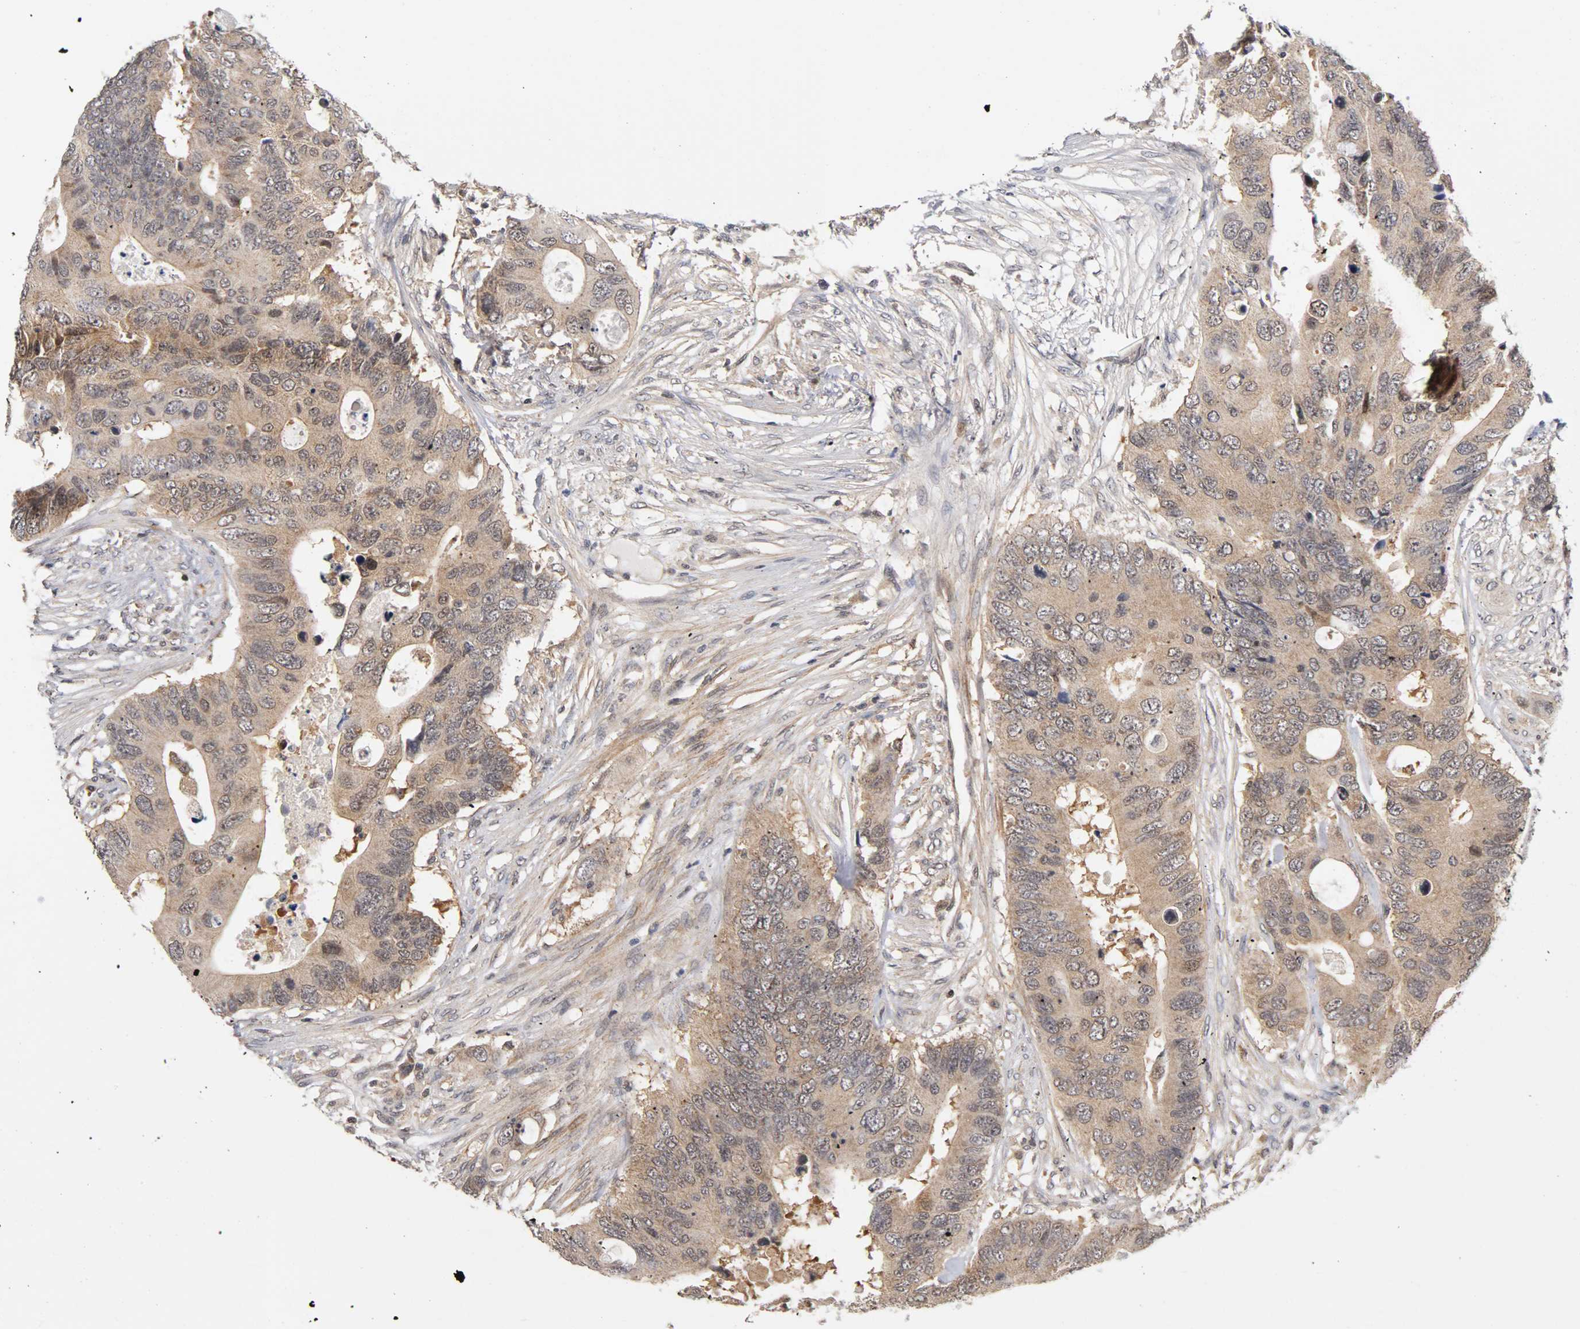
{"staining": {"intensity": "moderate", "quantity": ">75%", "location": "cytoplasmic/membranous,nuclear"}, "tissue": "colorectal cancer", "cell_type": "Tumor cells", "image_type": "cancer", "snomed": [{"axis": "morphology", "description": "Adenocarcinoma, NOS"}, {"axis": "topography", "description": "Colon"}], "caption": "Protein expression analysis of human adenocarcinoma (colorectal) reveals moderate cytoplasmic/membranous and nuclear staining in approximately >75% of tumor cells. (DAB = brown stain, brightfield microscopy at high magnification).", "gene": "UBE2M", "patient": {"sex": "male", "age": 71}}